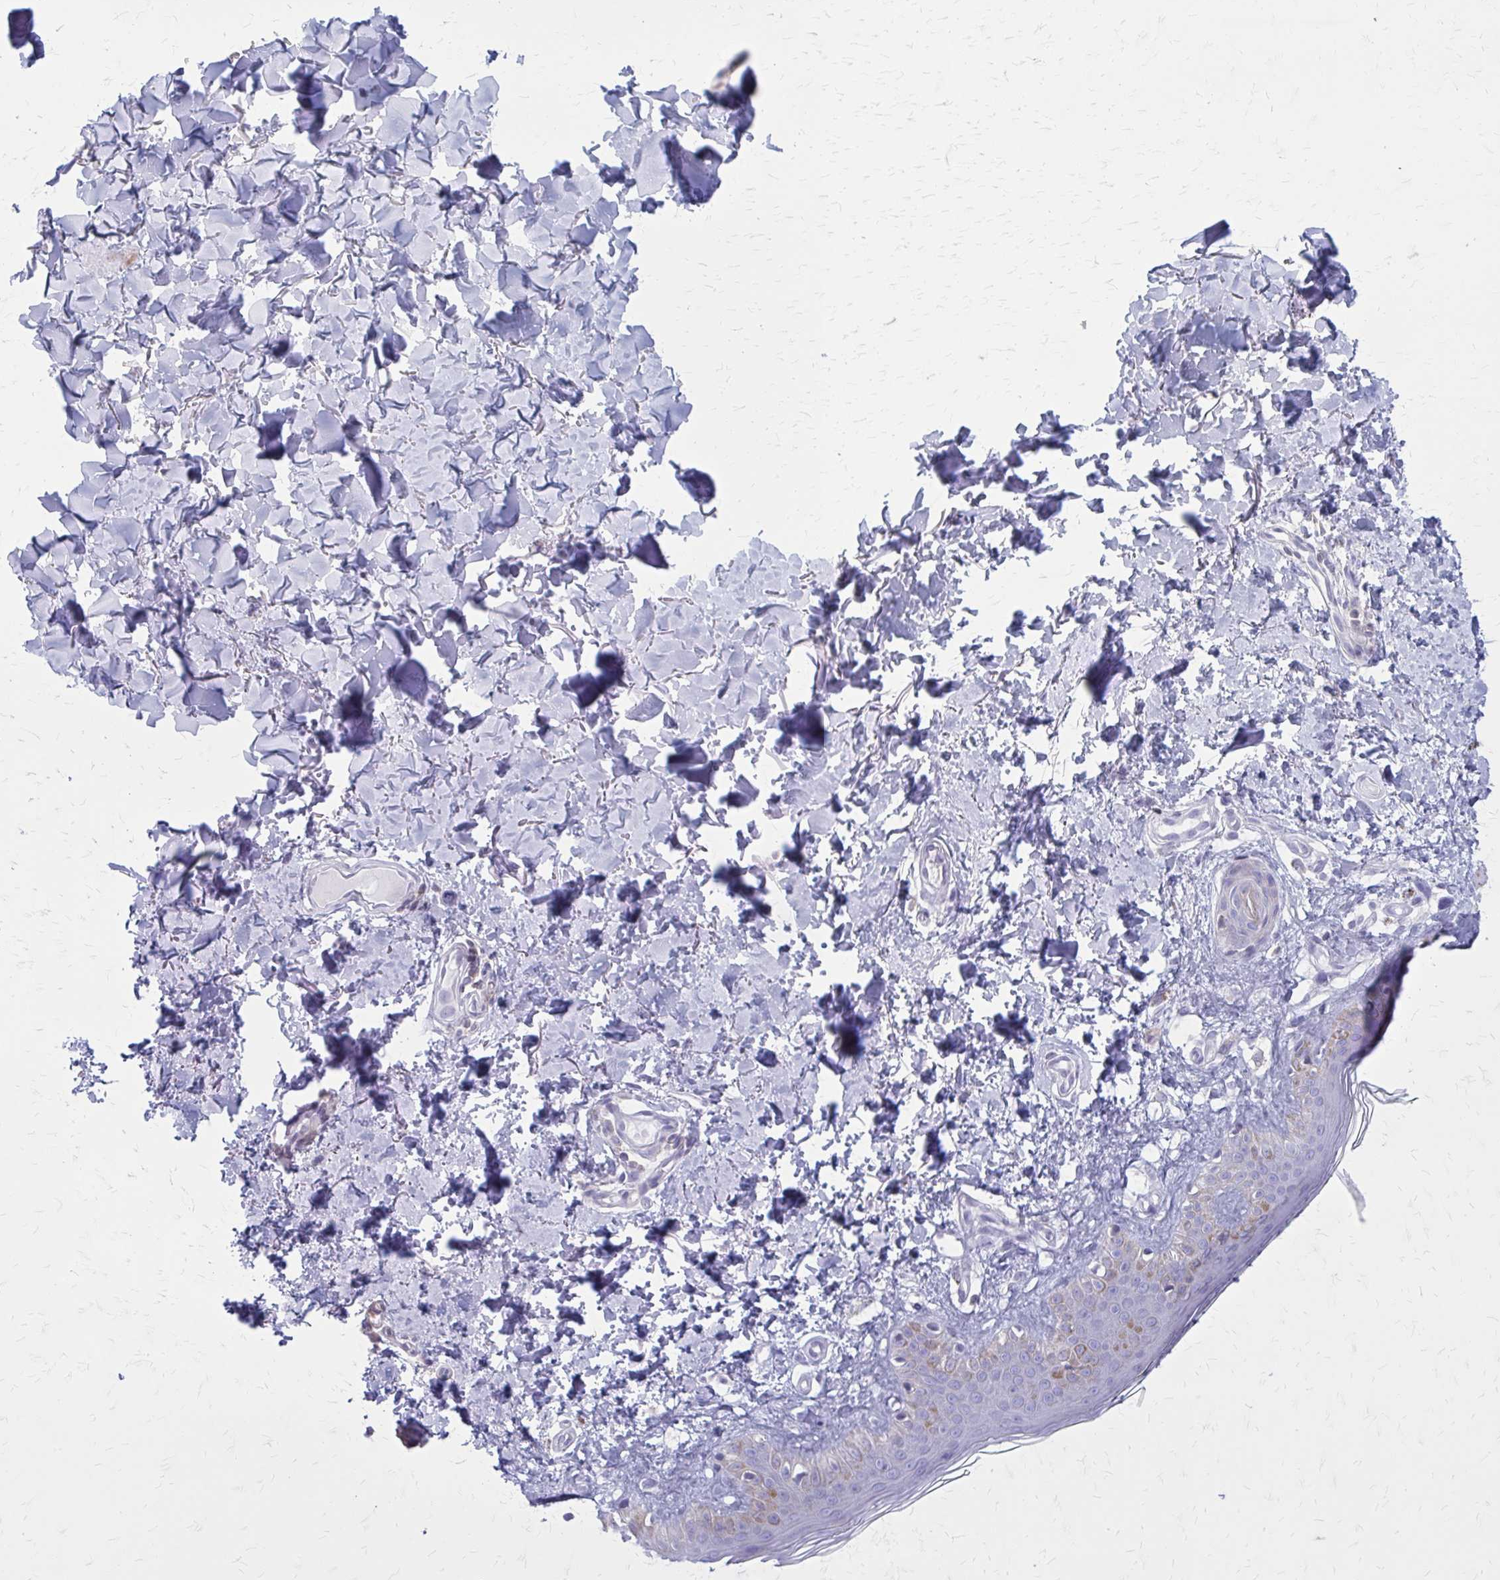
{"staining": {"intensity": "negative", "quantity": "none", "location": "none"}, "tissue": "skin", "cell_type": "Fibroblasts", "image_type": "normal", "snomed": [{"axis": "morphology", "description": "Normal tissue, NOS"}, {"axis": "topography", "description": "Skin"}, {"axis": "topography", "description": "Peripheral nerve tissue"}], "caption": "IHC histopathology image of normal skin stained for a protein (brown), which displays no expression in fibroblasts. (IHC, brightfield microscopy, high magnification).", "gene": "PITPNM1", "patient": {"sex": "female", "age": 45}}